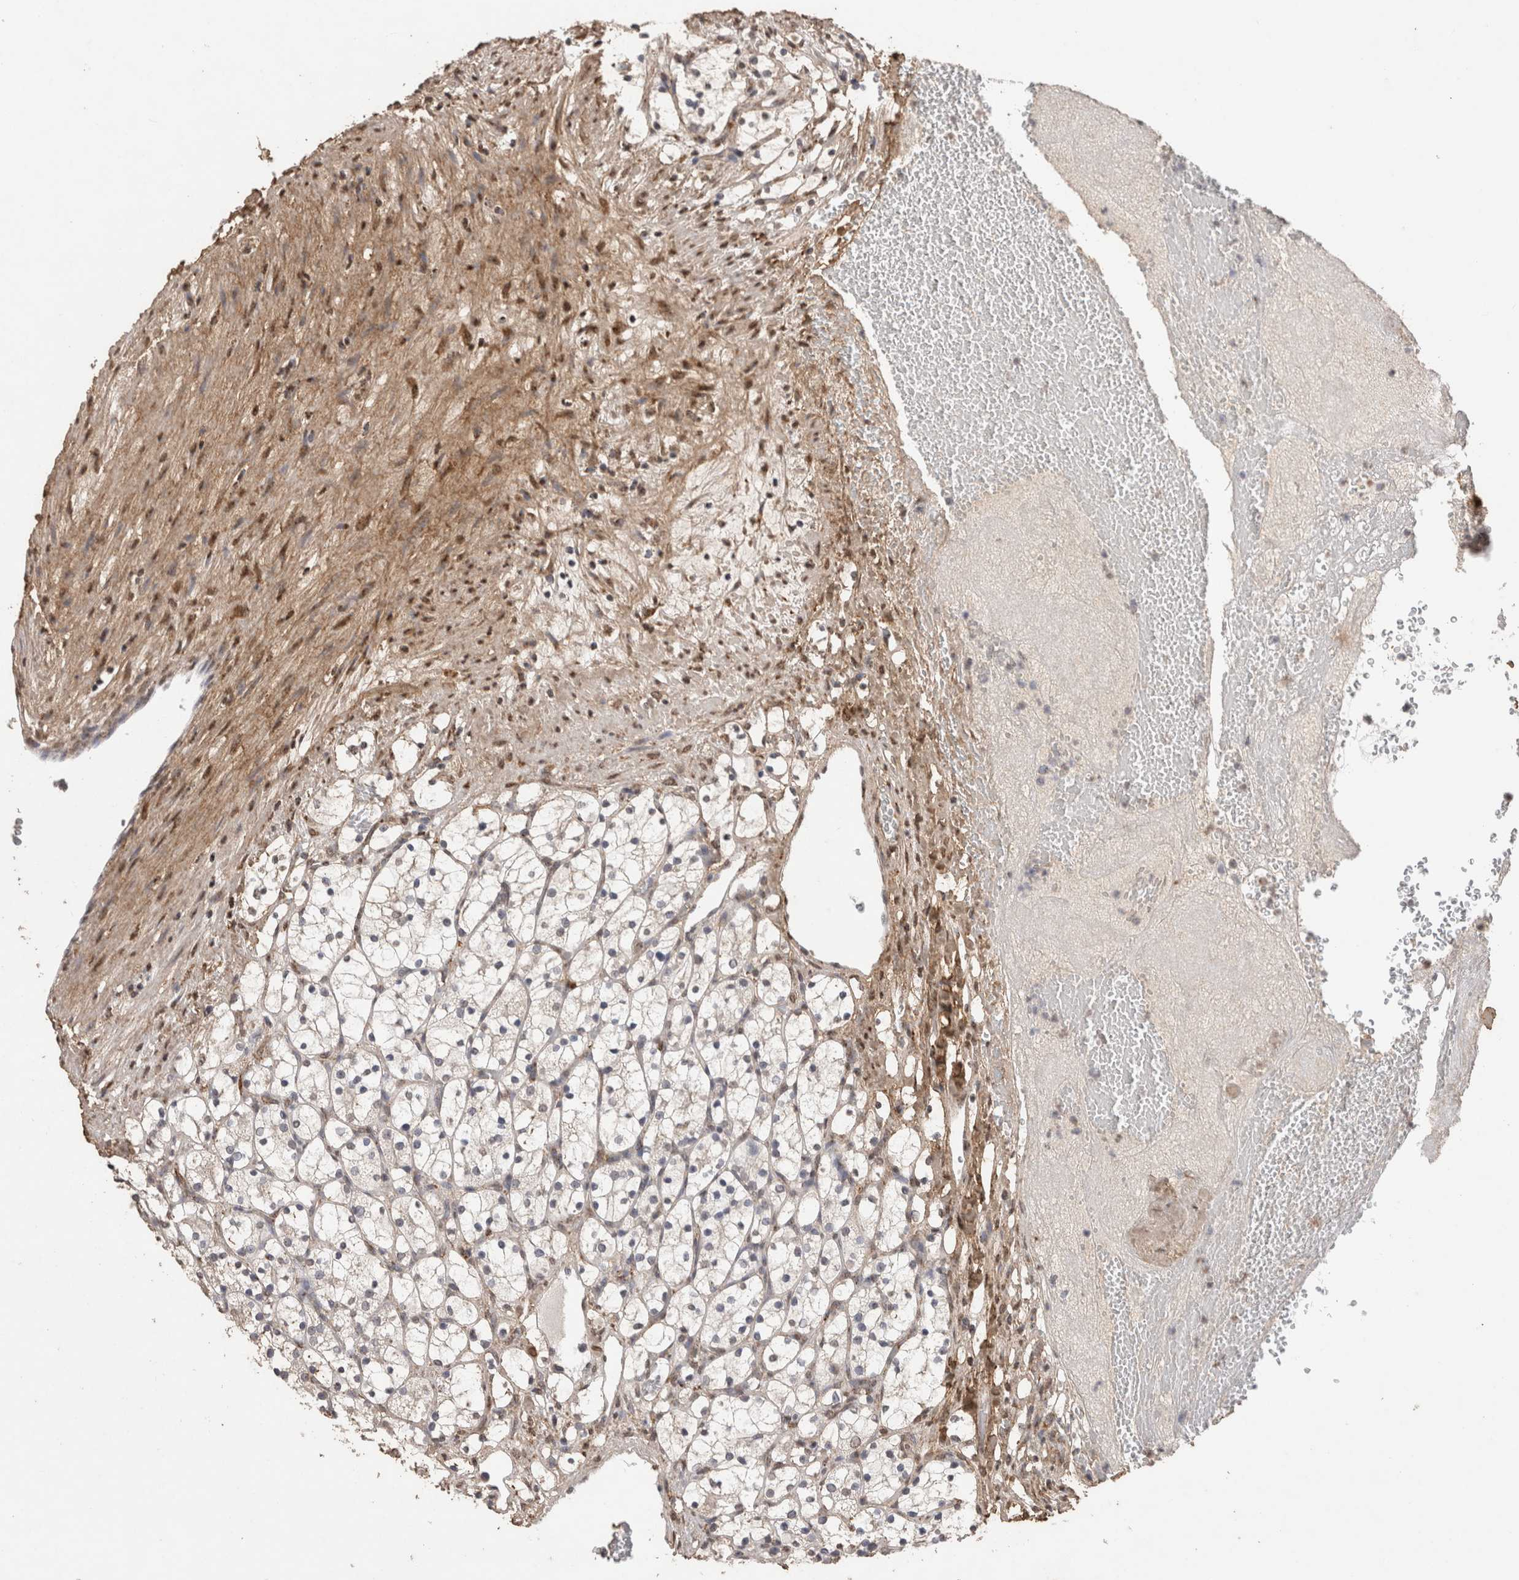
{"staining": {"intensity": "negative", "quantity": "none", "location": "none"}, "tissue": "renal cancer", "cell_type": "Tumor cells", "image_type": "cancer", "snomed": [{"axis": "morphology", "description": "Adenocarcinoma, NOS"}, {"axis": "topography", "description": "Kidney"}], "caption": "Adenocarcinoma (renal) stained for a protein using immunohistochemistry displays no staining tumor cells.", "gene": "C1QTNF5", "patient": {"sex": "female", "age": 69}}